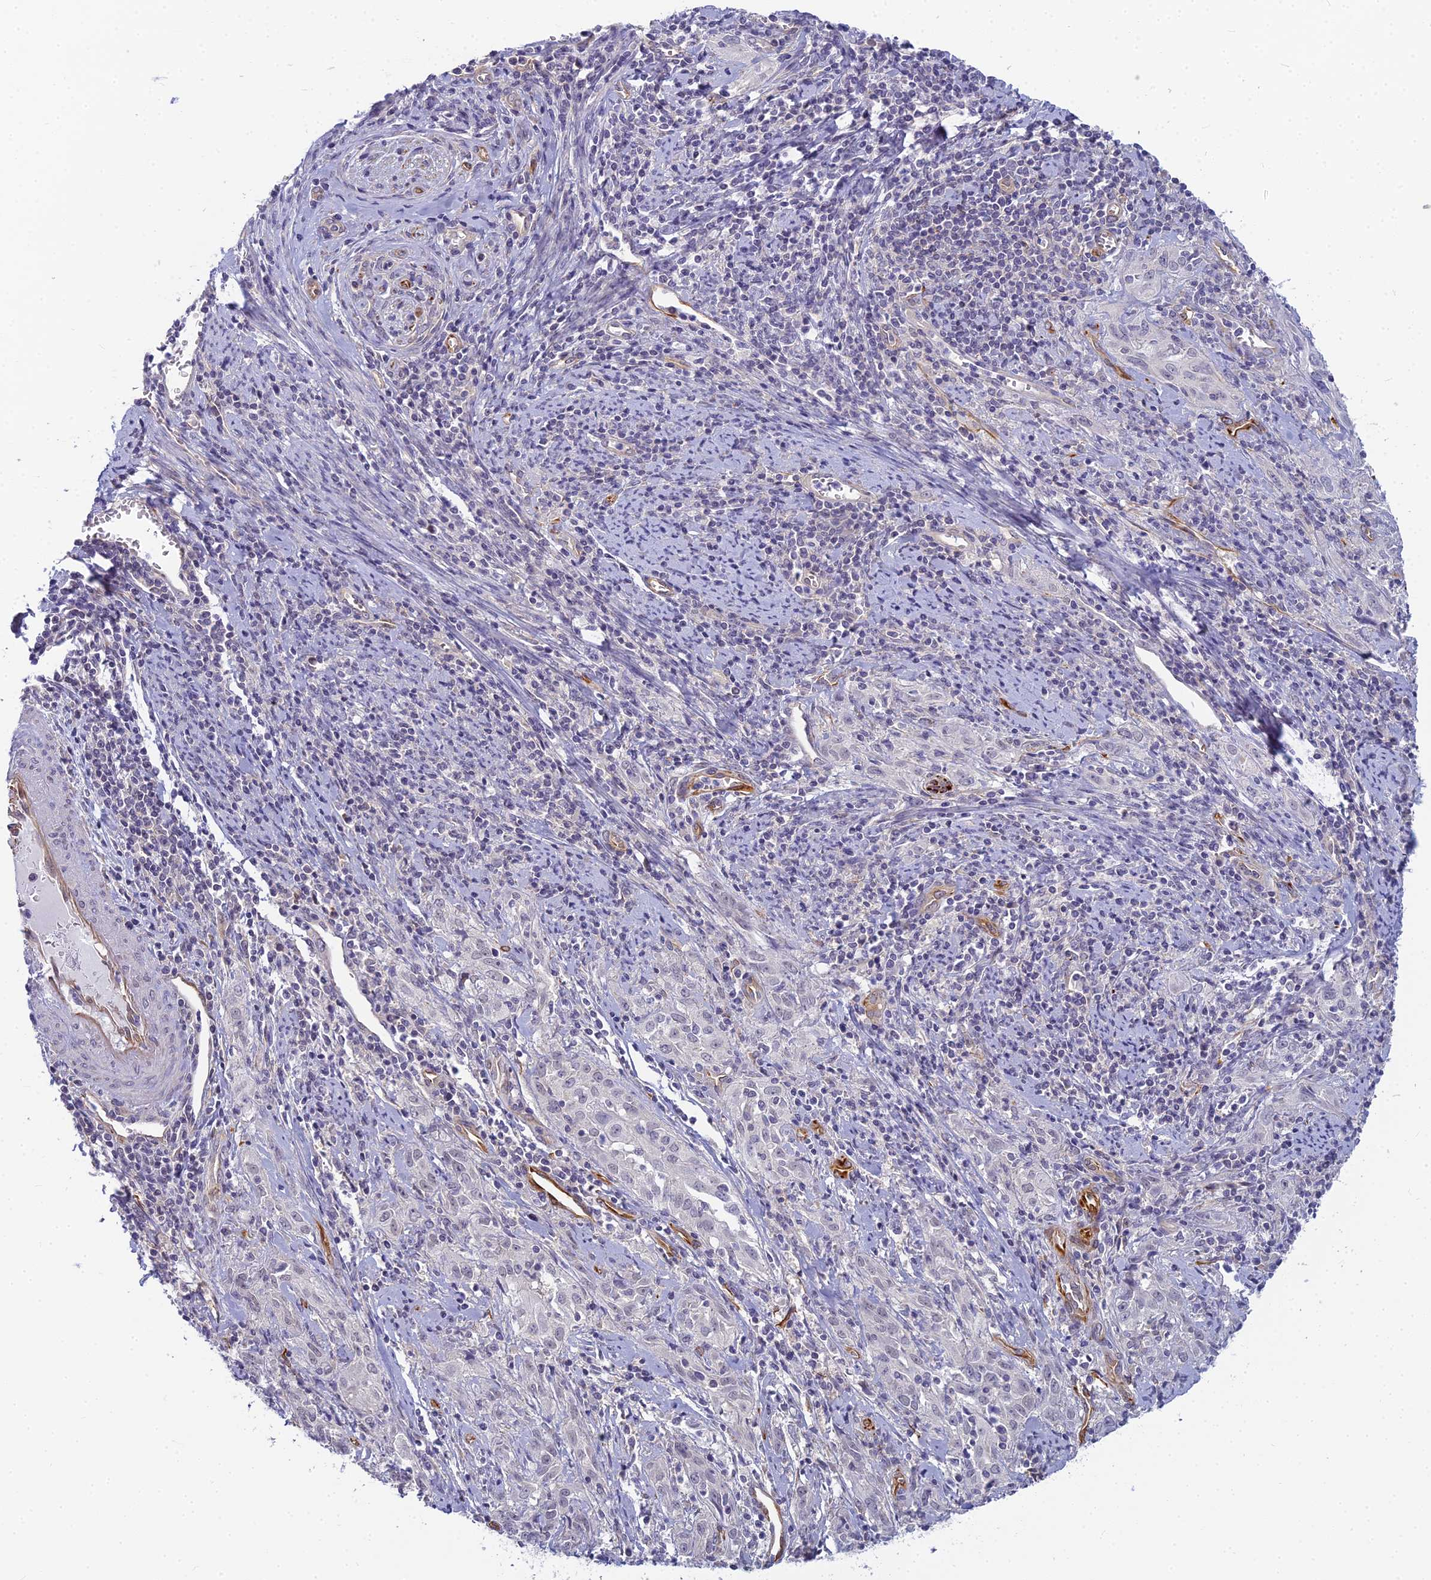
{"staining": {"intensity": "negative", "quantity": "none", "location": "none"}, "tissue": "cervical cancer", "cell_type": "Tumor cells", "image_type": "cancer", "snomed": [{"axis": "morphology", "description": "Squamous cell carcinoma, NOS"}, {"axis": "topography", "description": "Cervix"}], "caption": "This is an immunohistochemistry (IHC) image of human squamous cell carcinoma (cervical). There is no positivity in tumor cells.", "gene": "RGL3", "patient": {"sex": "female", "age": 57}}